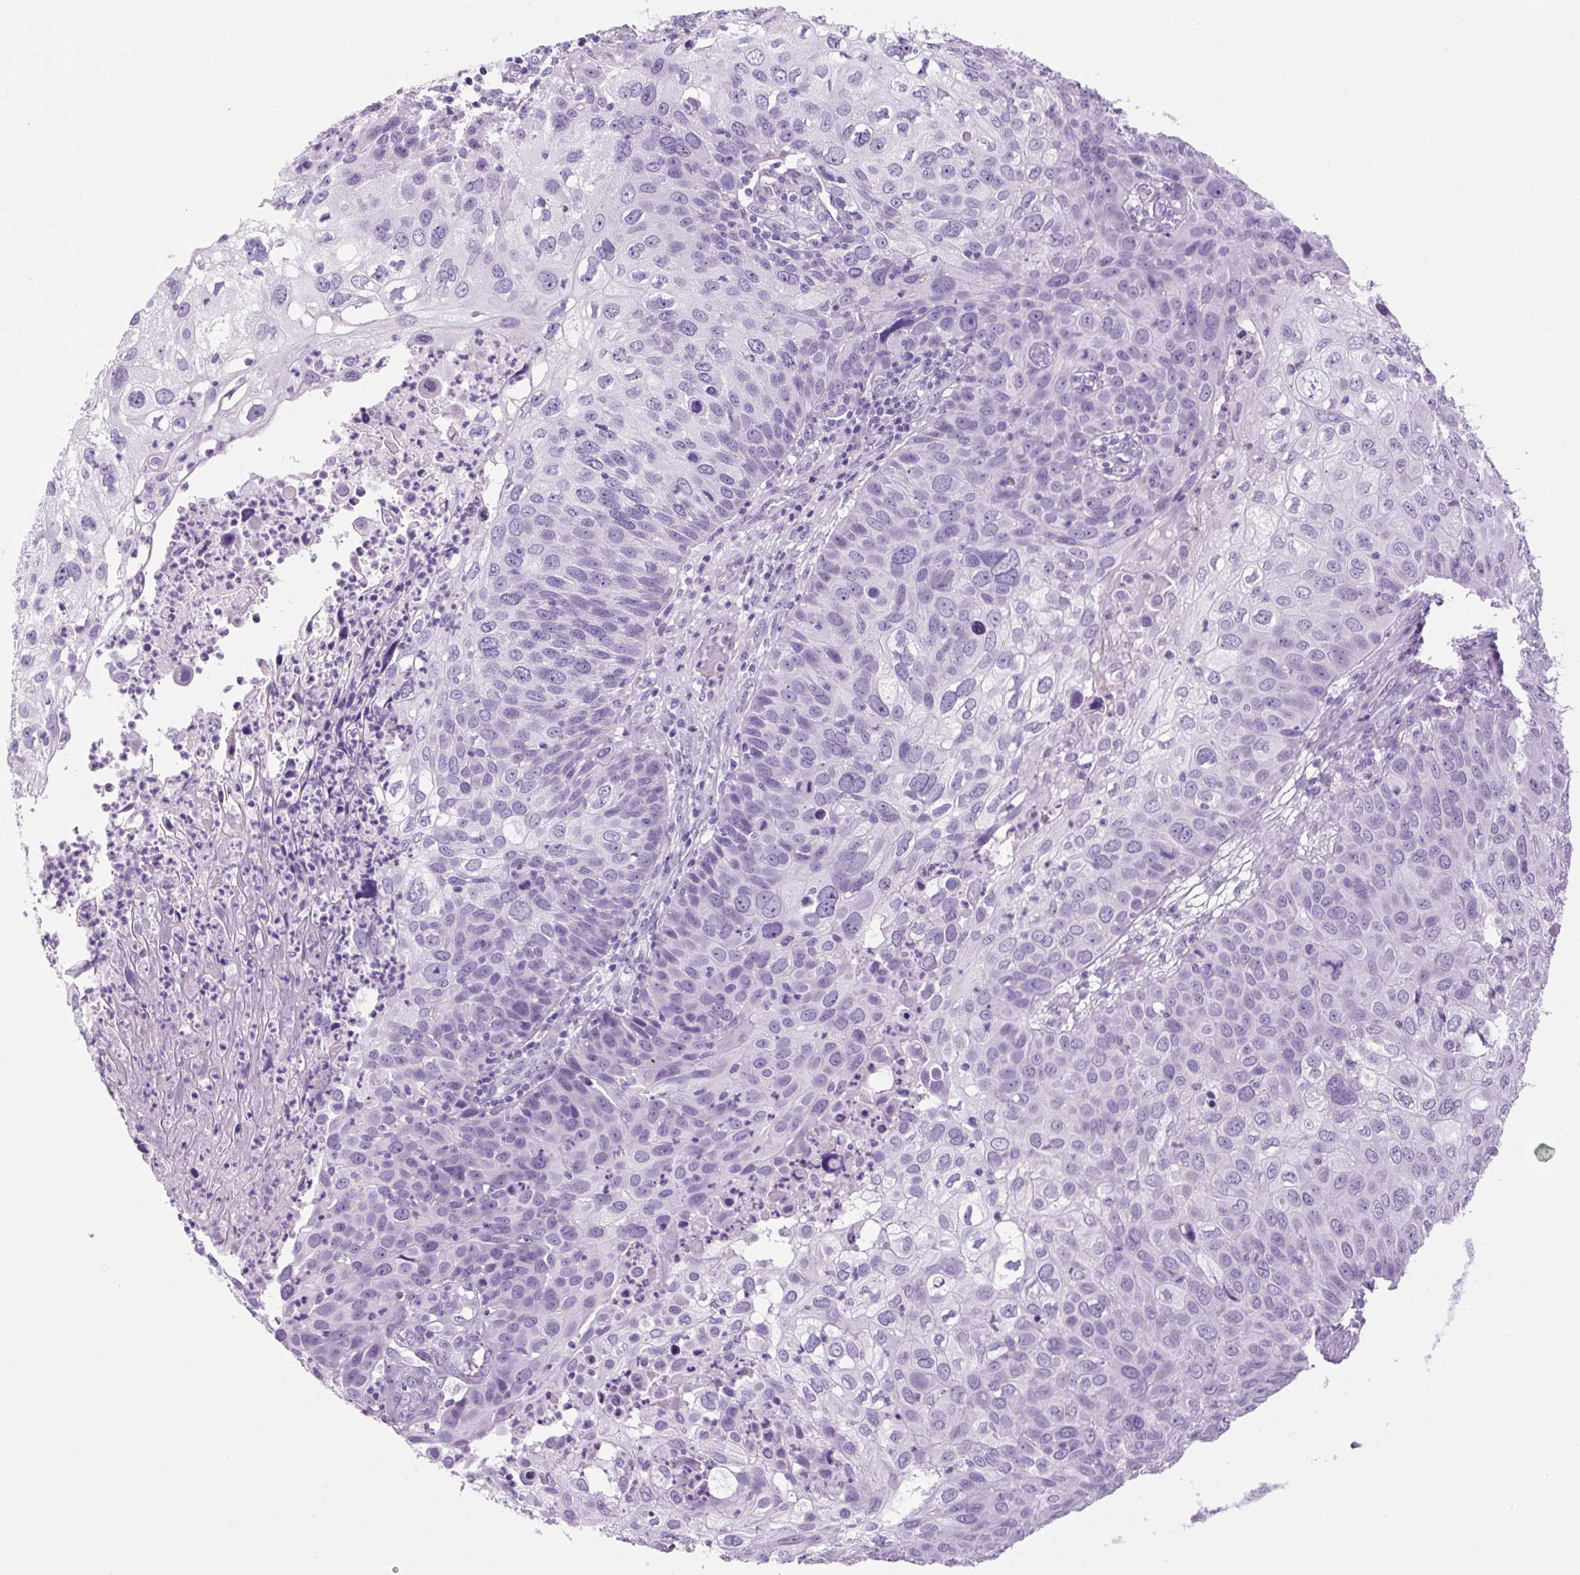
{"staining": {"intensity": "negative", "quantity": "none", "location": "none"}, "tissue": "skin cancer", "cell_type": "Tumor cells", "image_type": "cancer", "snomed": [{"axis": "morphology", "description": "Squamous cell carcinoma, NOS"}, {"axis": "topography", "description": "Skin"}], "caption": "Skin cancer stained for a protein using immunohistochemistry (IHC) shows no positivity tumor cells.", "gene": "OOEP", "patient": {"sex": "male", "age": 87}}